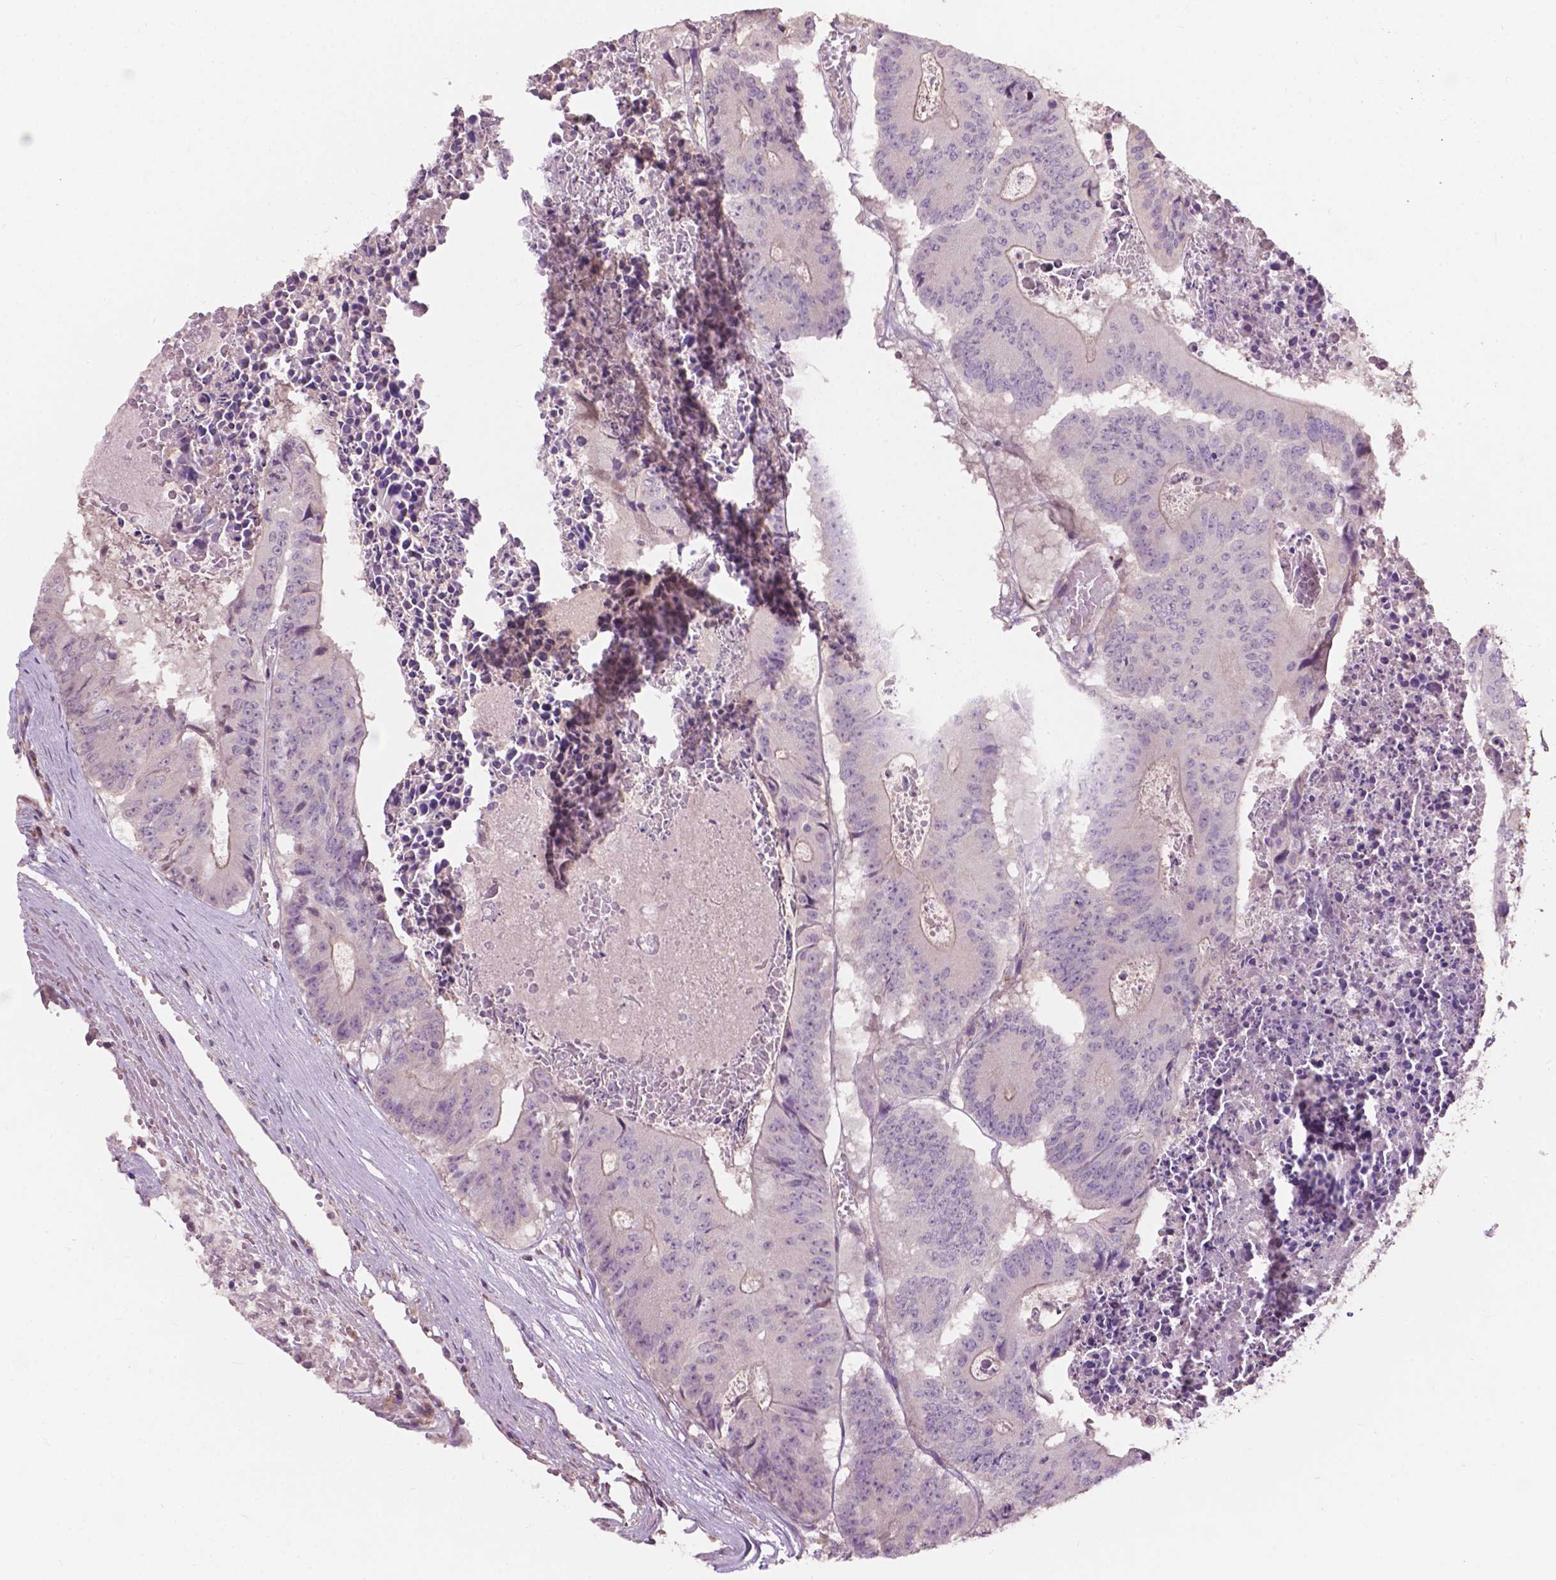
{"staining": {"intensity": "negative", "quantity": "none", "location": "none"}, "tissue": "colorectal cancer", "cell_type": "Tumor cells", "image_type": "cancer", "snomed": [{"axis": "morphology", "description": "Adenocarcinoma, NOS"}, {"axis": "topography", "description": "Colon"}], "caption": "Protein analysis of colorectal cancer reveals no significant positivity in tumor cells.", "gene": "NDUFA10", "patient": {"sex": "male", "age": 87}}